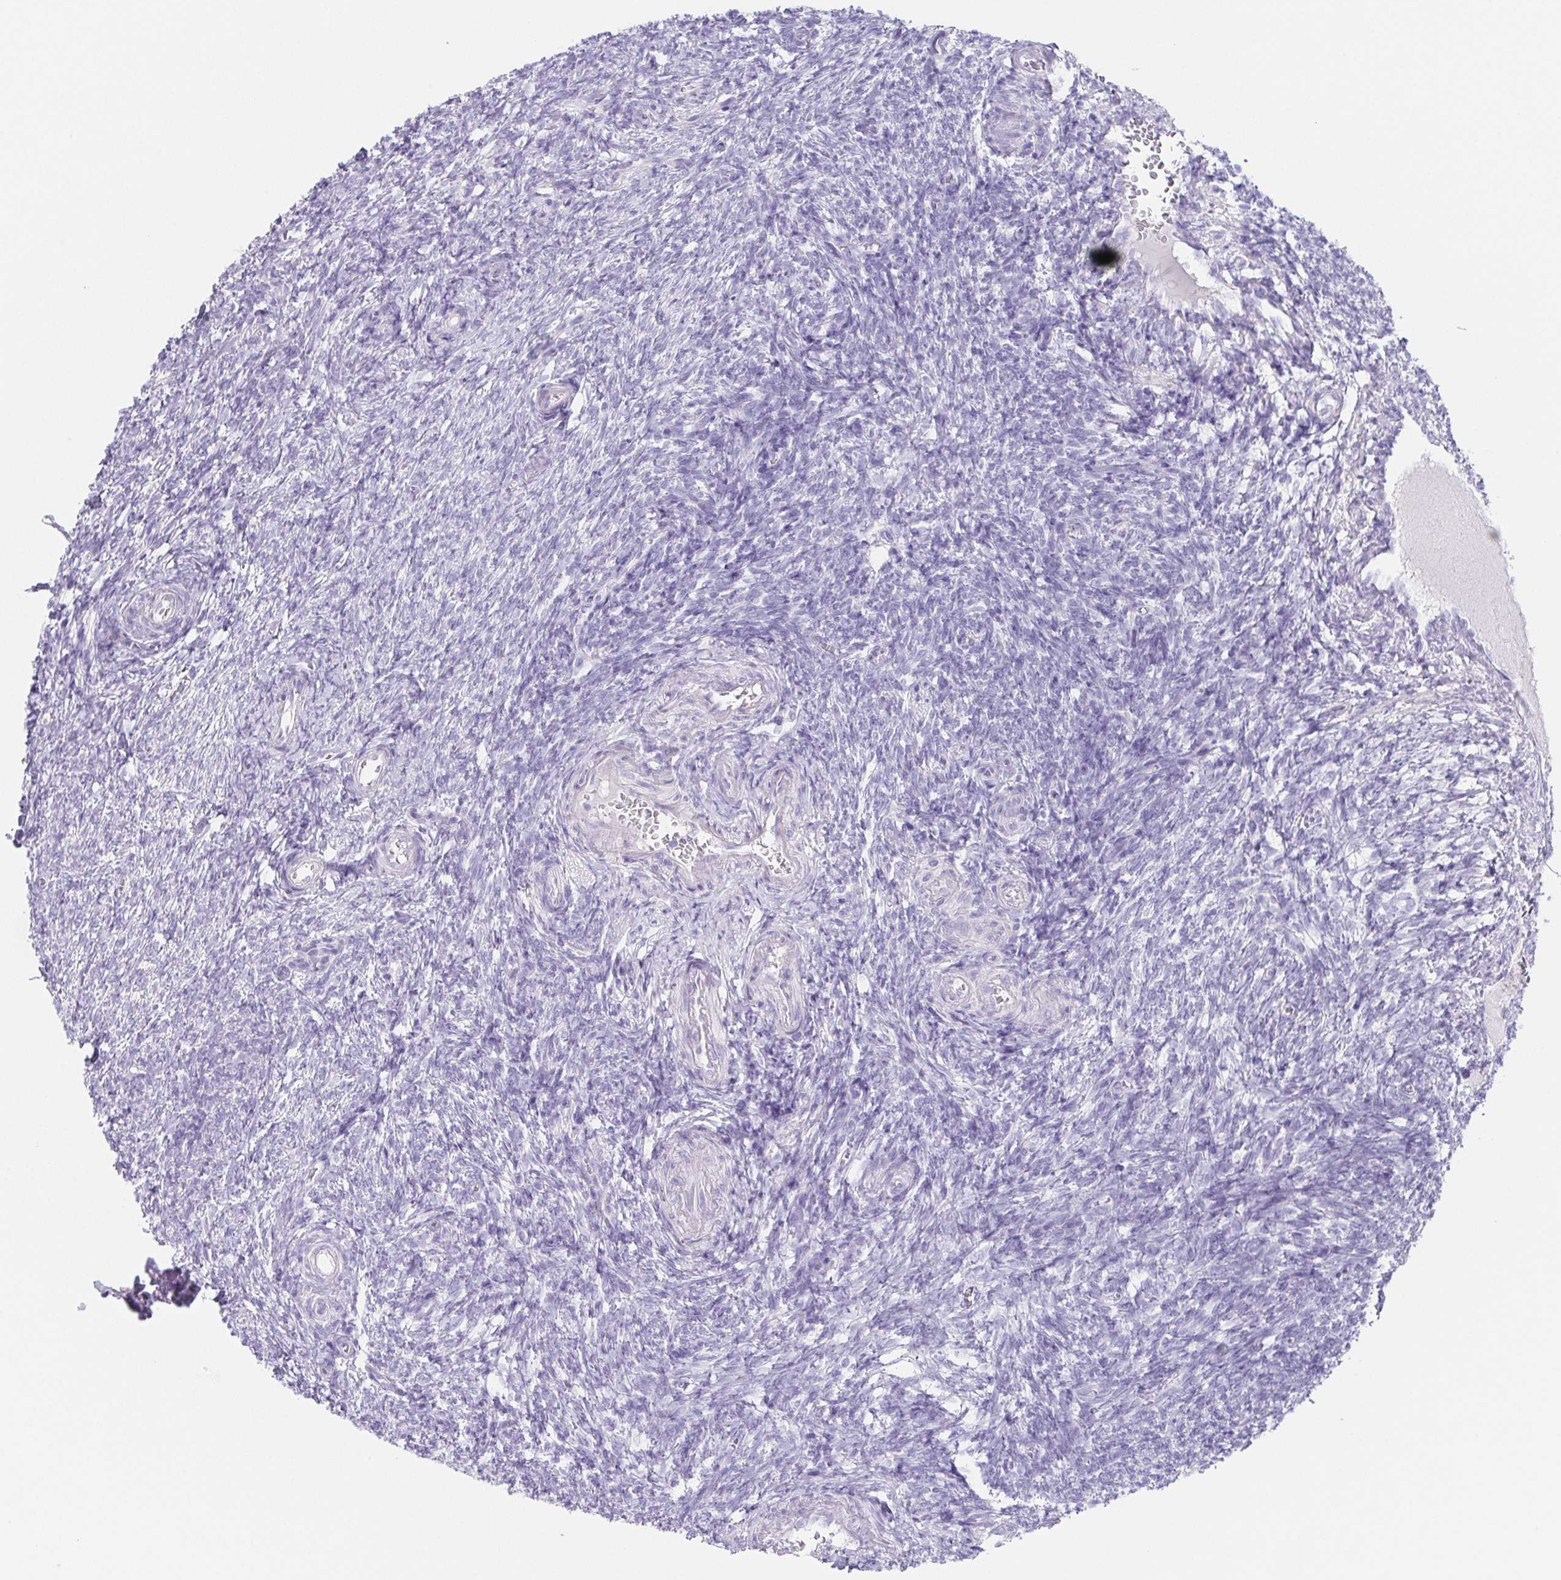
{"staining": {"intensity": "negative", "quantity": "none", "location": "none"}, "tissue": "ovary", "cell_type": "Ovarian stroma cells", "image_type": "normal", "snomed": [{"axis": "morphology", "description": "Normal tissue, NOS"}, {"axis": "topography", "description": "Ovary"}], "caption": "Human ovary stained for a protein using immunohistochemistry demonstrates no positivity in ovarian stroma cells.", "gene": "HDGFL1", "patient": {"sex": "female", "age": 39}}